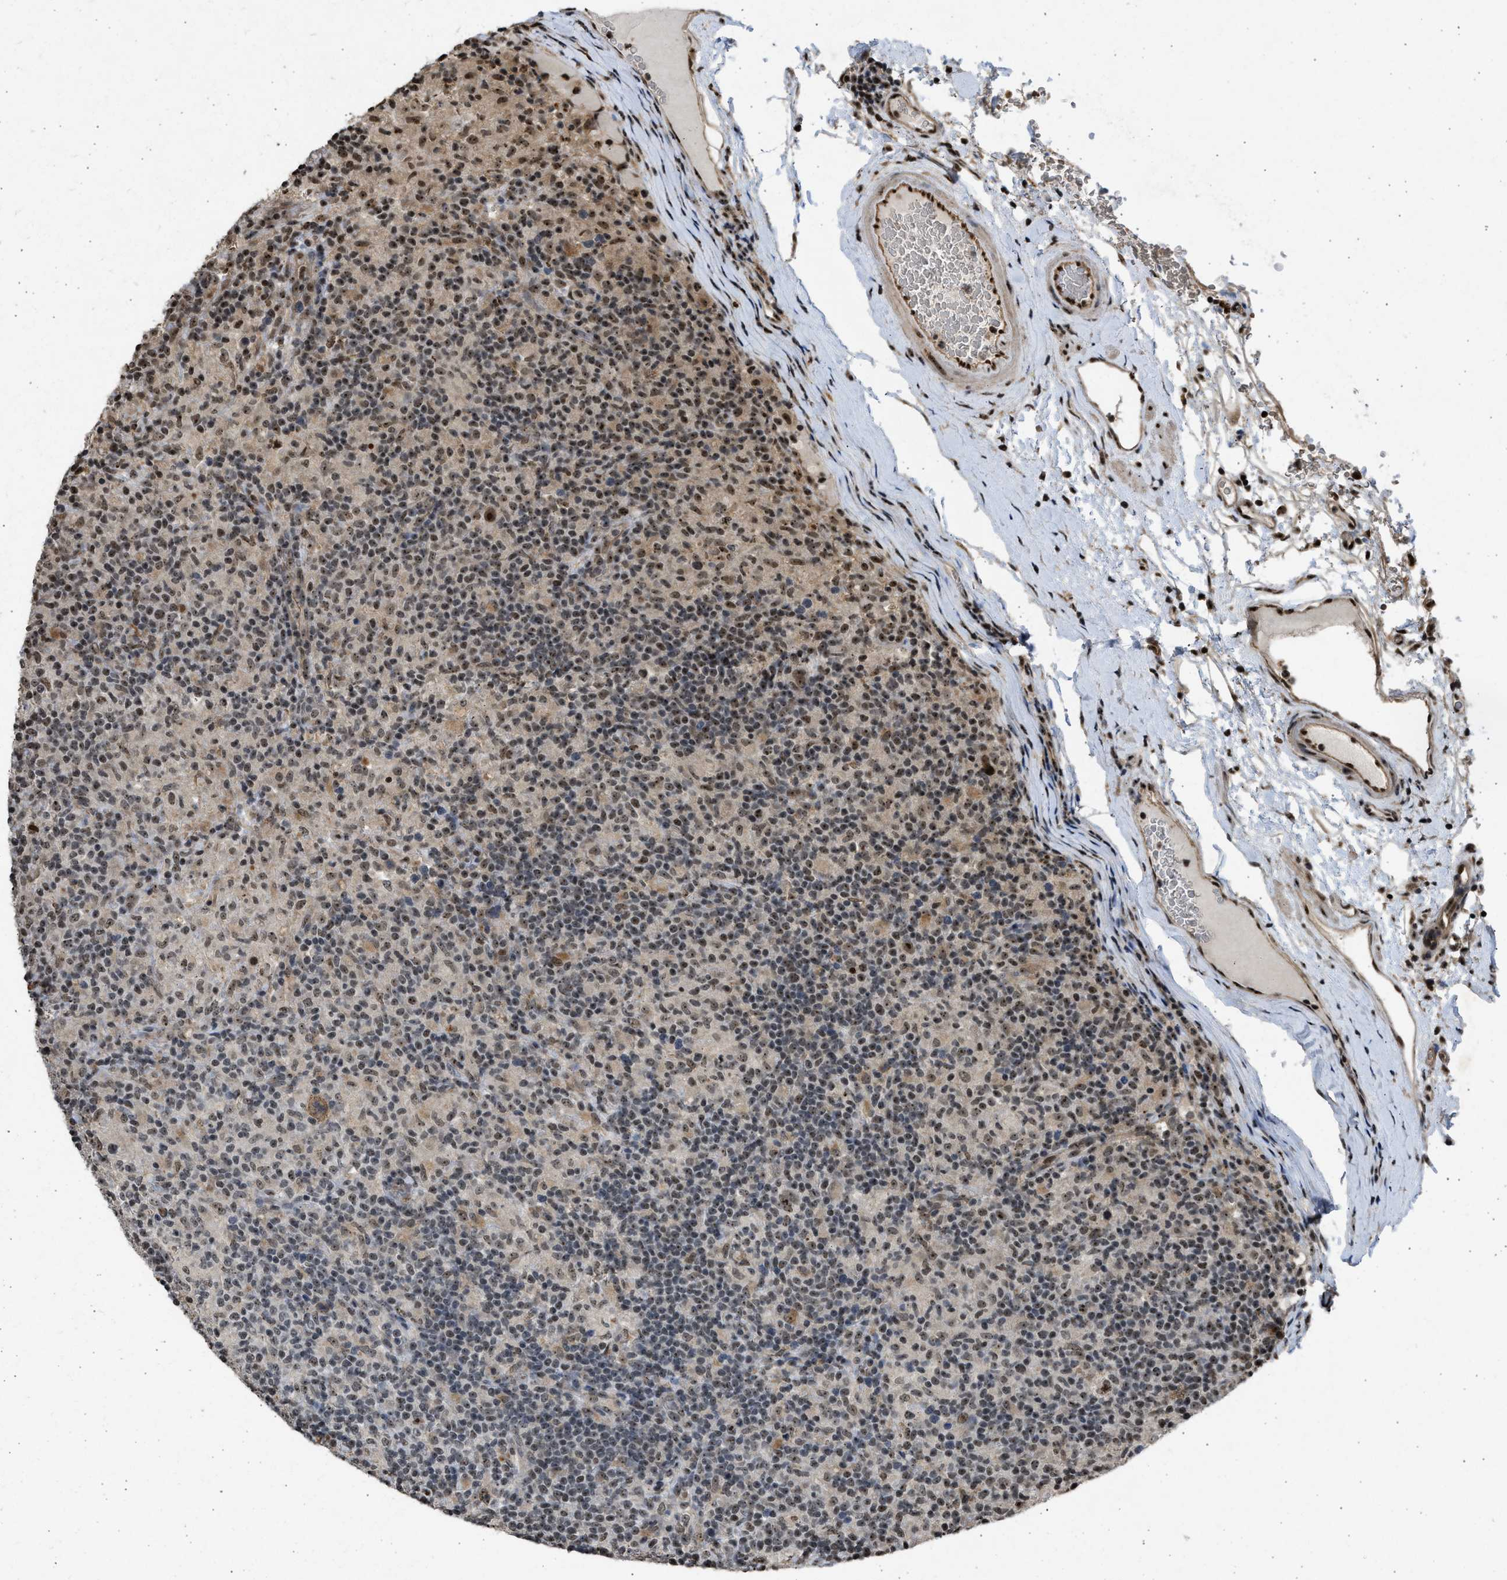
{"staining": {"intensity": "strong", "quantity": ">75%", "location": "nuclear"}, "tissue": "lymphoma", "cell_type": "Tumor cells", "image_type": "cancer", "snomed": [{"axis": "morphology", "description": "Hodgkin's disease, NOS"}, {"axis": "topography", "description": "Lymph node"}], "caption": "Hodgkin's disease was stained to show a protein in brown. There is high levels of strong nuclear expression in about >75% of tumor cells.", "gene": "TFDP2", "patient": {"sex": "male", "age": 70}}